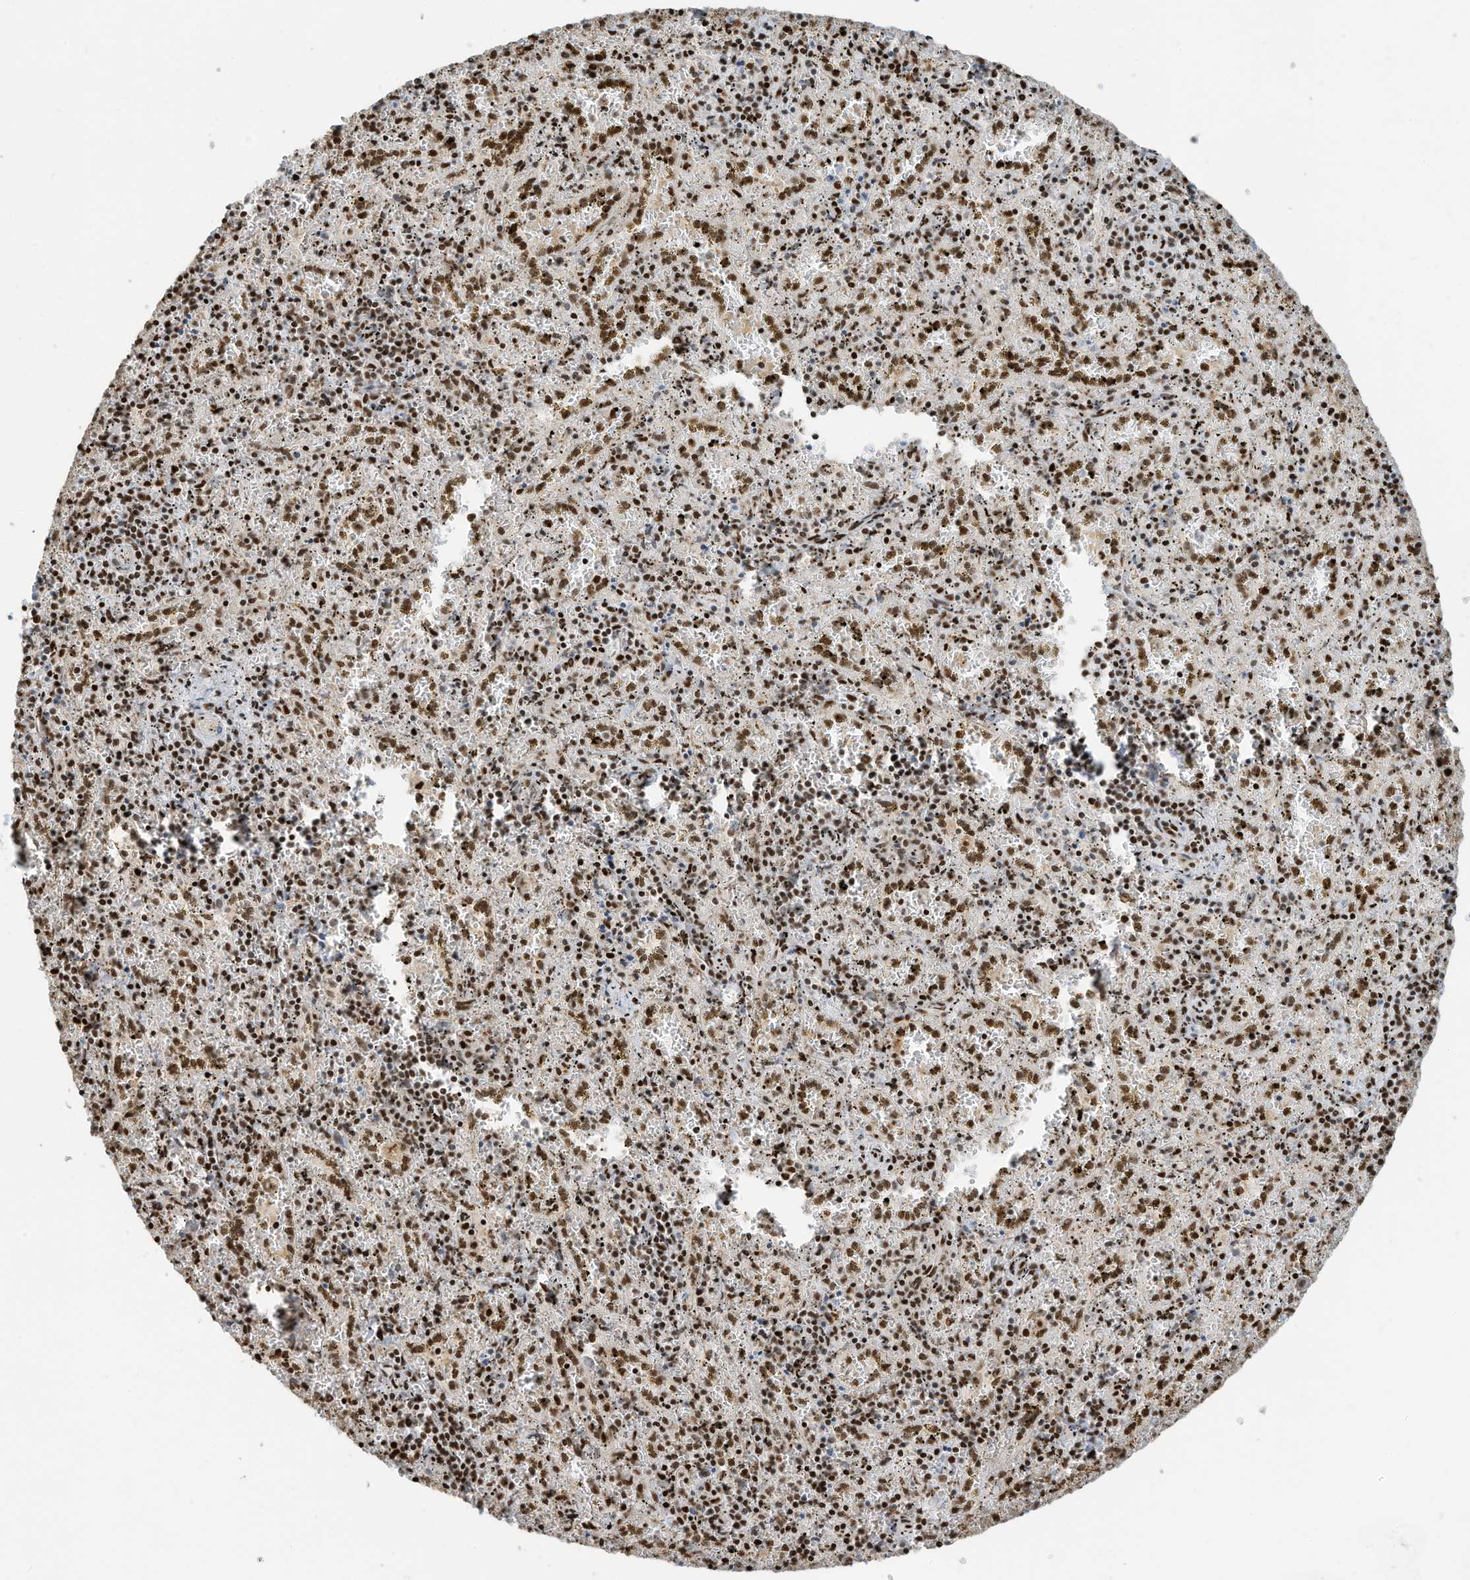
{"staining": {"intensity": "moderate", "quantity": ">75%", "location": "nuclear"}, "tissue": "spleen", "cell_type": "Cells in red pulp", "image_type": "normal", "snomed": [{"axis": "morphology", "description": "Normal tissue, NOS"}, {"axis": "topography", "description": "Spleen"}], "caption": "This is a photomicrograph of immunohistochemistry staining of unremarkable spleen, which shows moderate staining in the nuclear of cells in red pulp.", "gene": "SAMD15", "patient": {"sex": "male", "age": 11}}